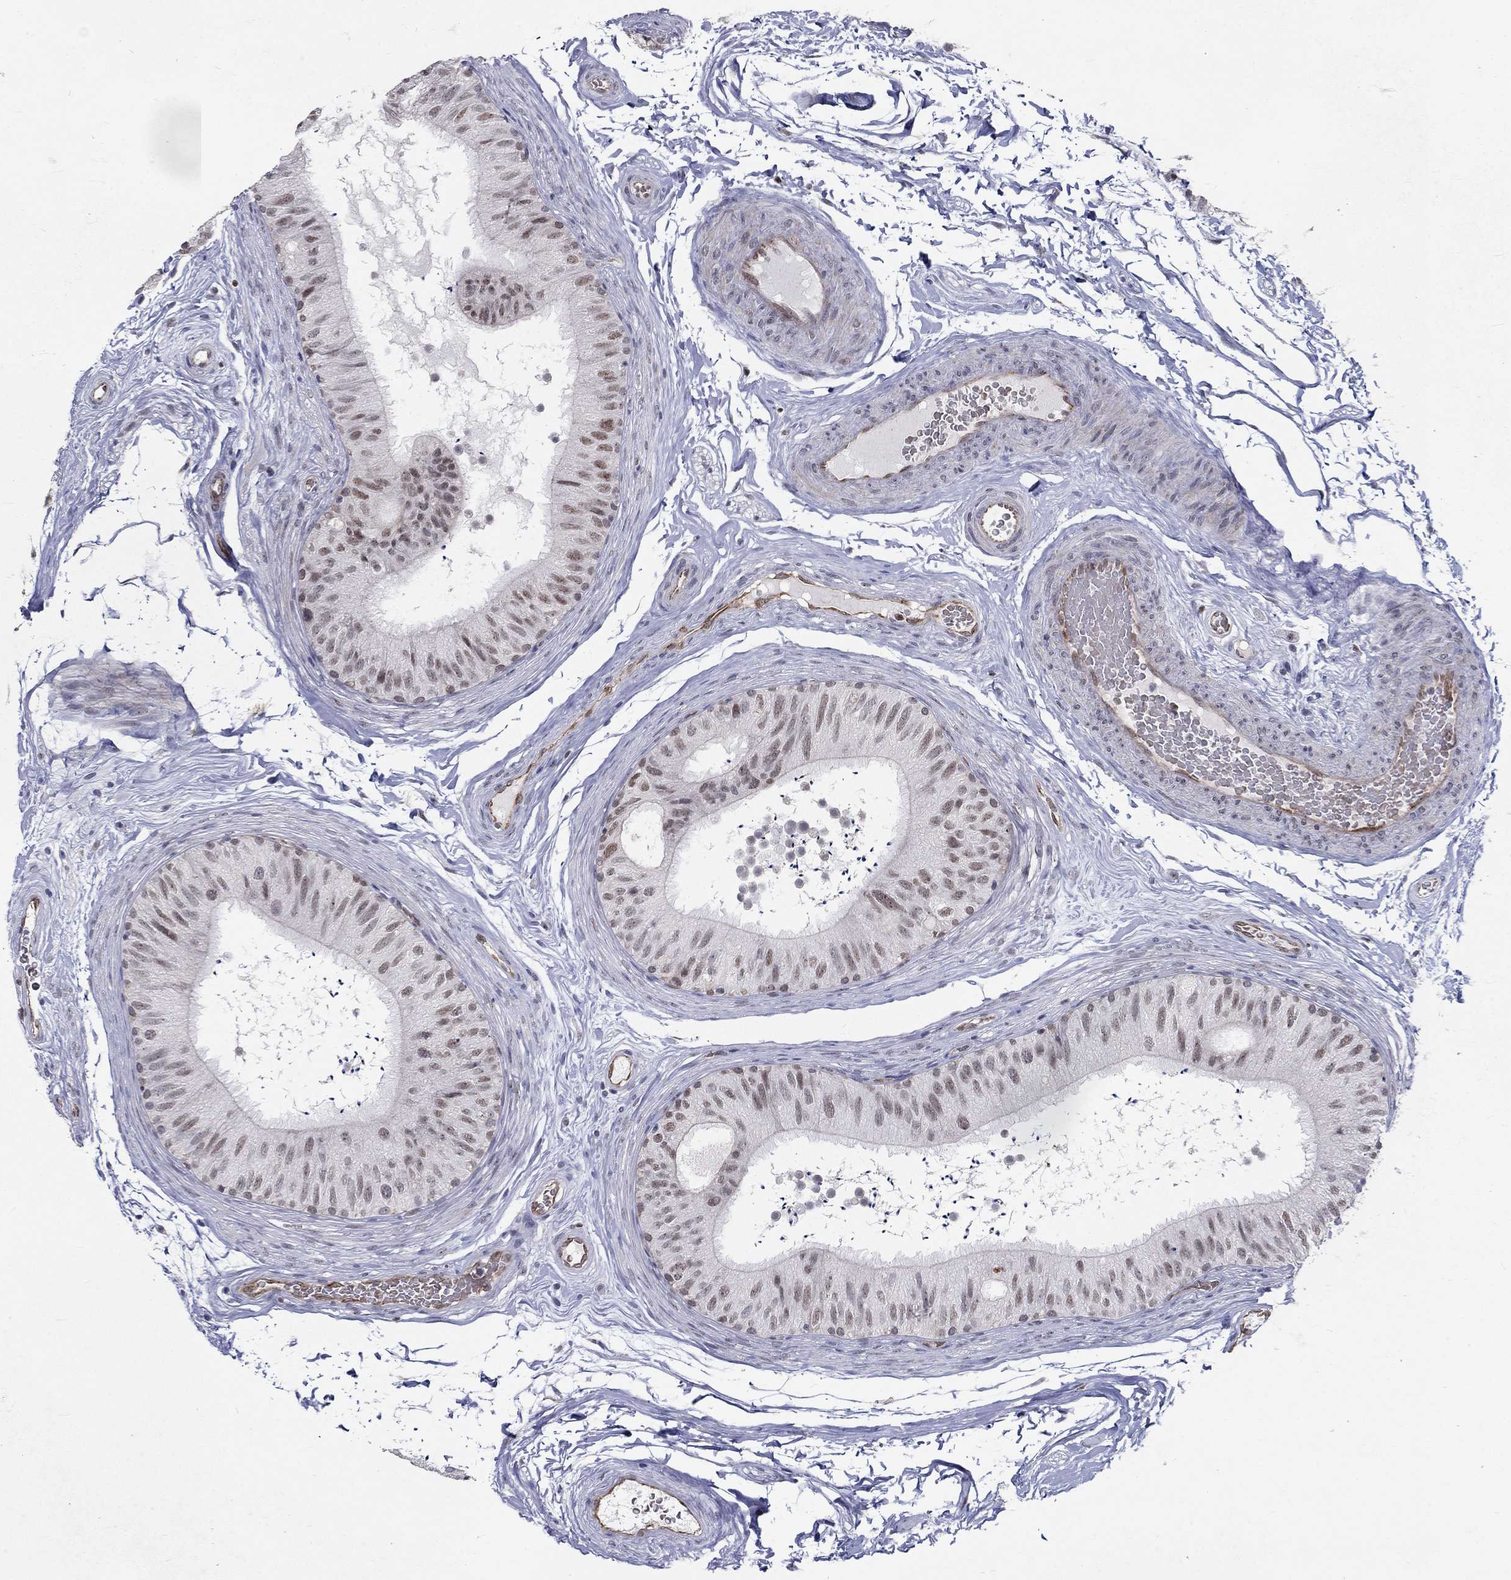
{"staining": {"intensity": "moderate", "quantity": "<25%", "location": "nuclear"}, "tissue": "epididymis", "cell_type": "Glandular cells", "image_type": "normal", "snomed": [{"axis": "morphology", "description": "Normal tissue, NOS"}, {"axis": "topography", "description": "Epididymis"}], "caption": "IHC image of normal epididymis: human epididymis stained using immunohistochemistry (IHC) shows low levels of moderate protein expression localized specifically in the nuclear of glandular cells, appearing as a nuclear brown color.", "gene": "ZBED1", "patient": {"sex": "male", "age": 32}}